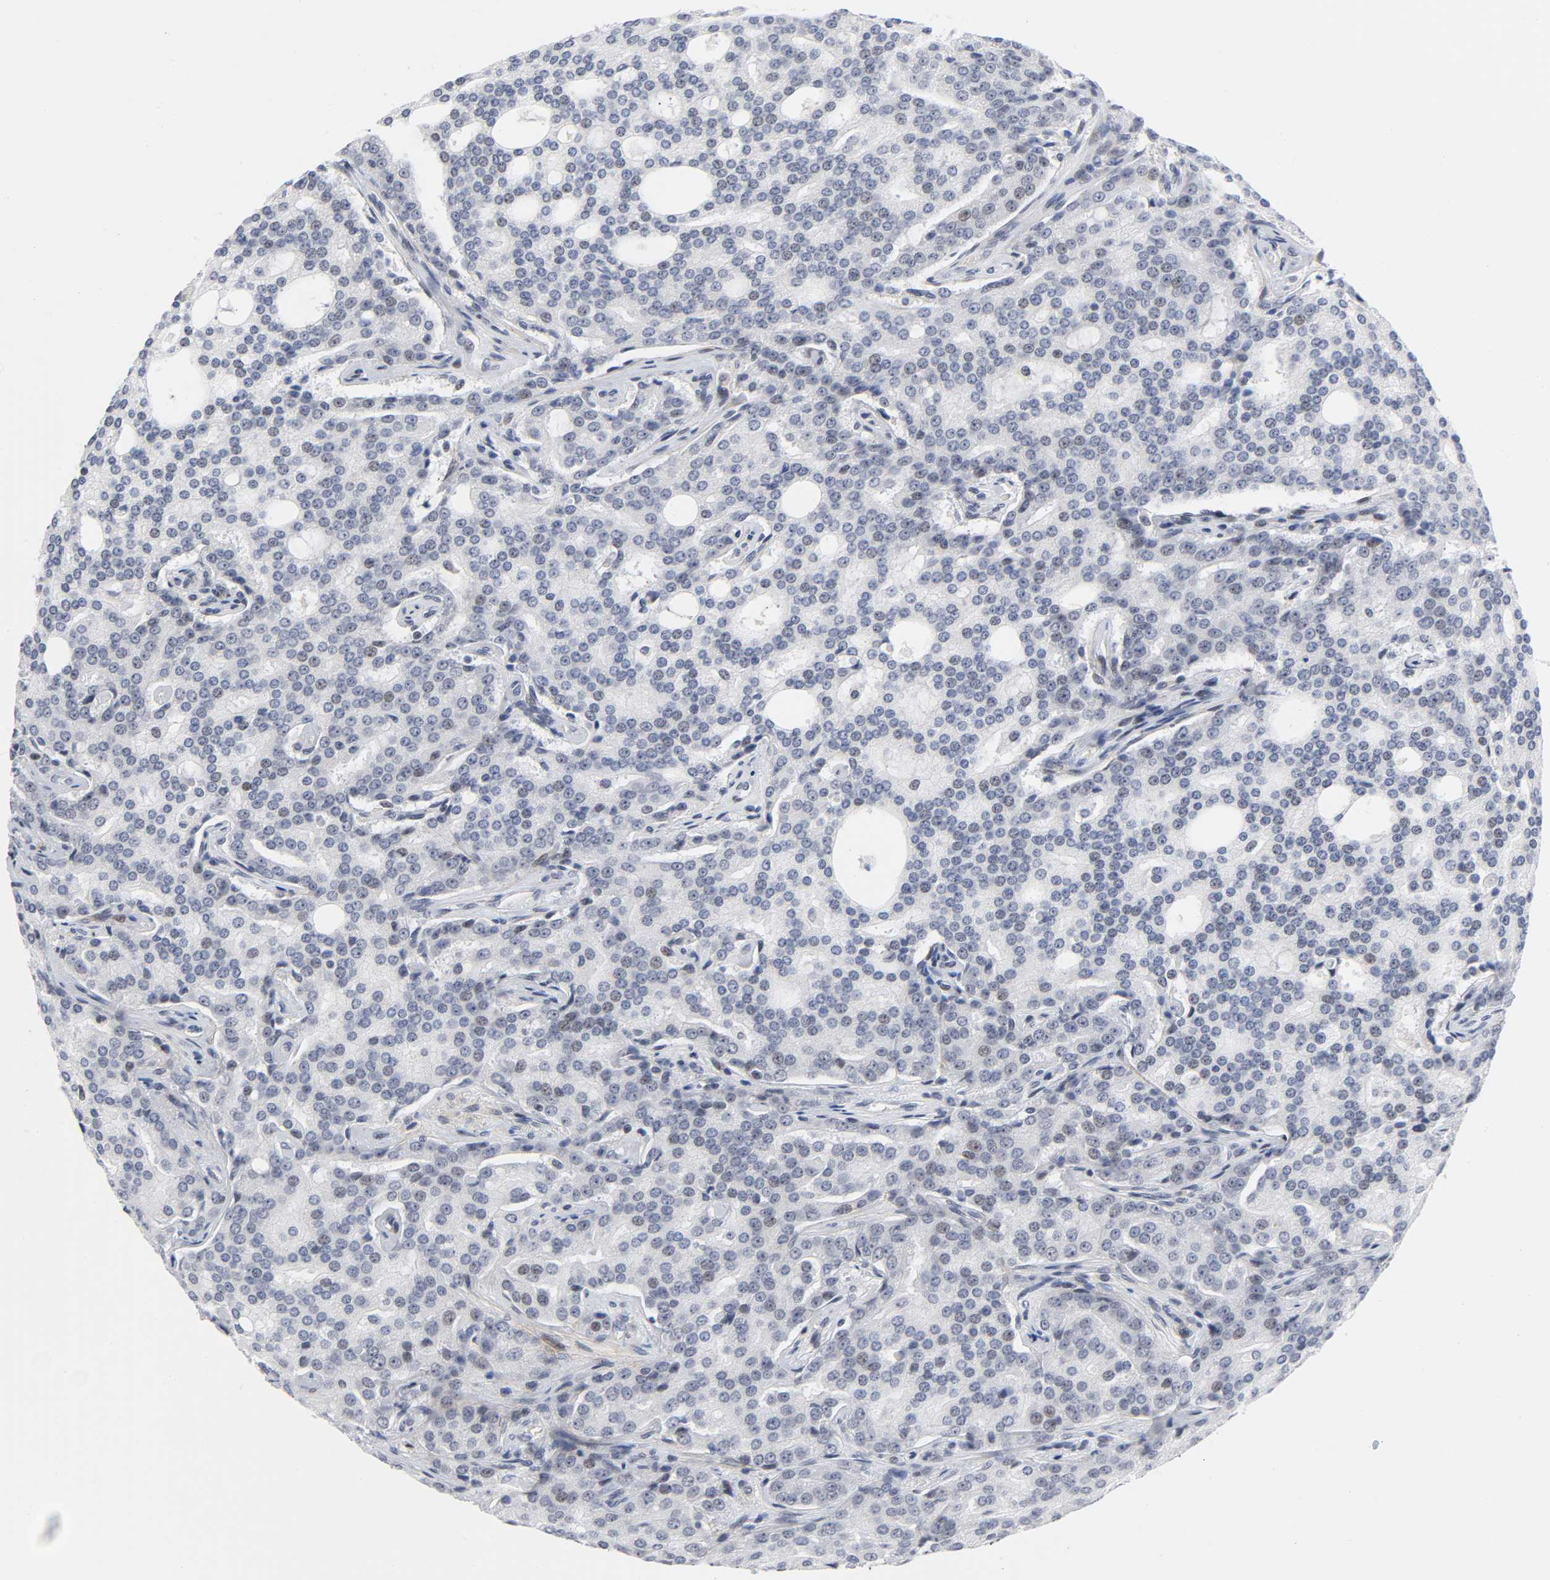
{"staining": {"intensity": "negative", "quantity": "none", "location": "none"}, "tissue": "prostate cancer", "cell_type": "Tumor cells", "image_type": "cancer", "snomed": [{"axis": "morphology", "description": "Adenocarcinoma, High grade"}, {"axis": "topography", "description": "Prostate"}], "caption": "An immunohistochemistry histopathology image of prostate cancer is shown. There is no staining in tumor cells of prostate cancer.", "gene": "DIDO1", "patient": {"sex": "male", "age": 72}}